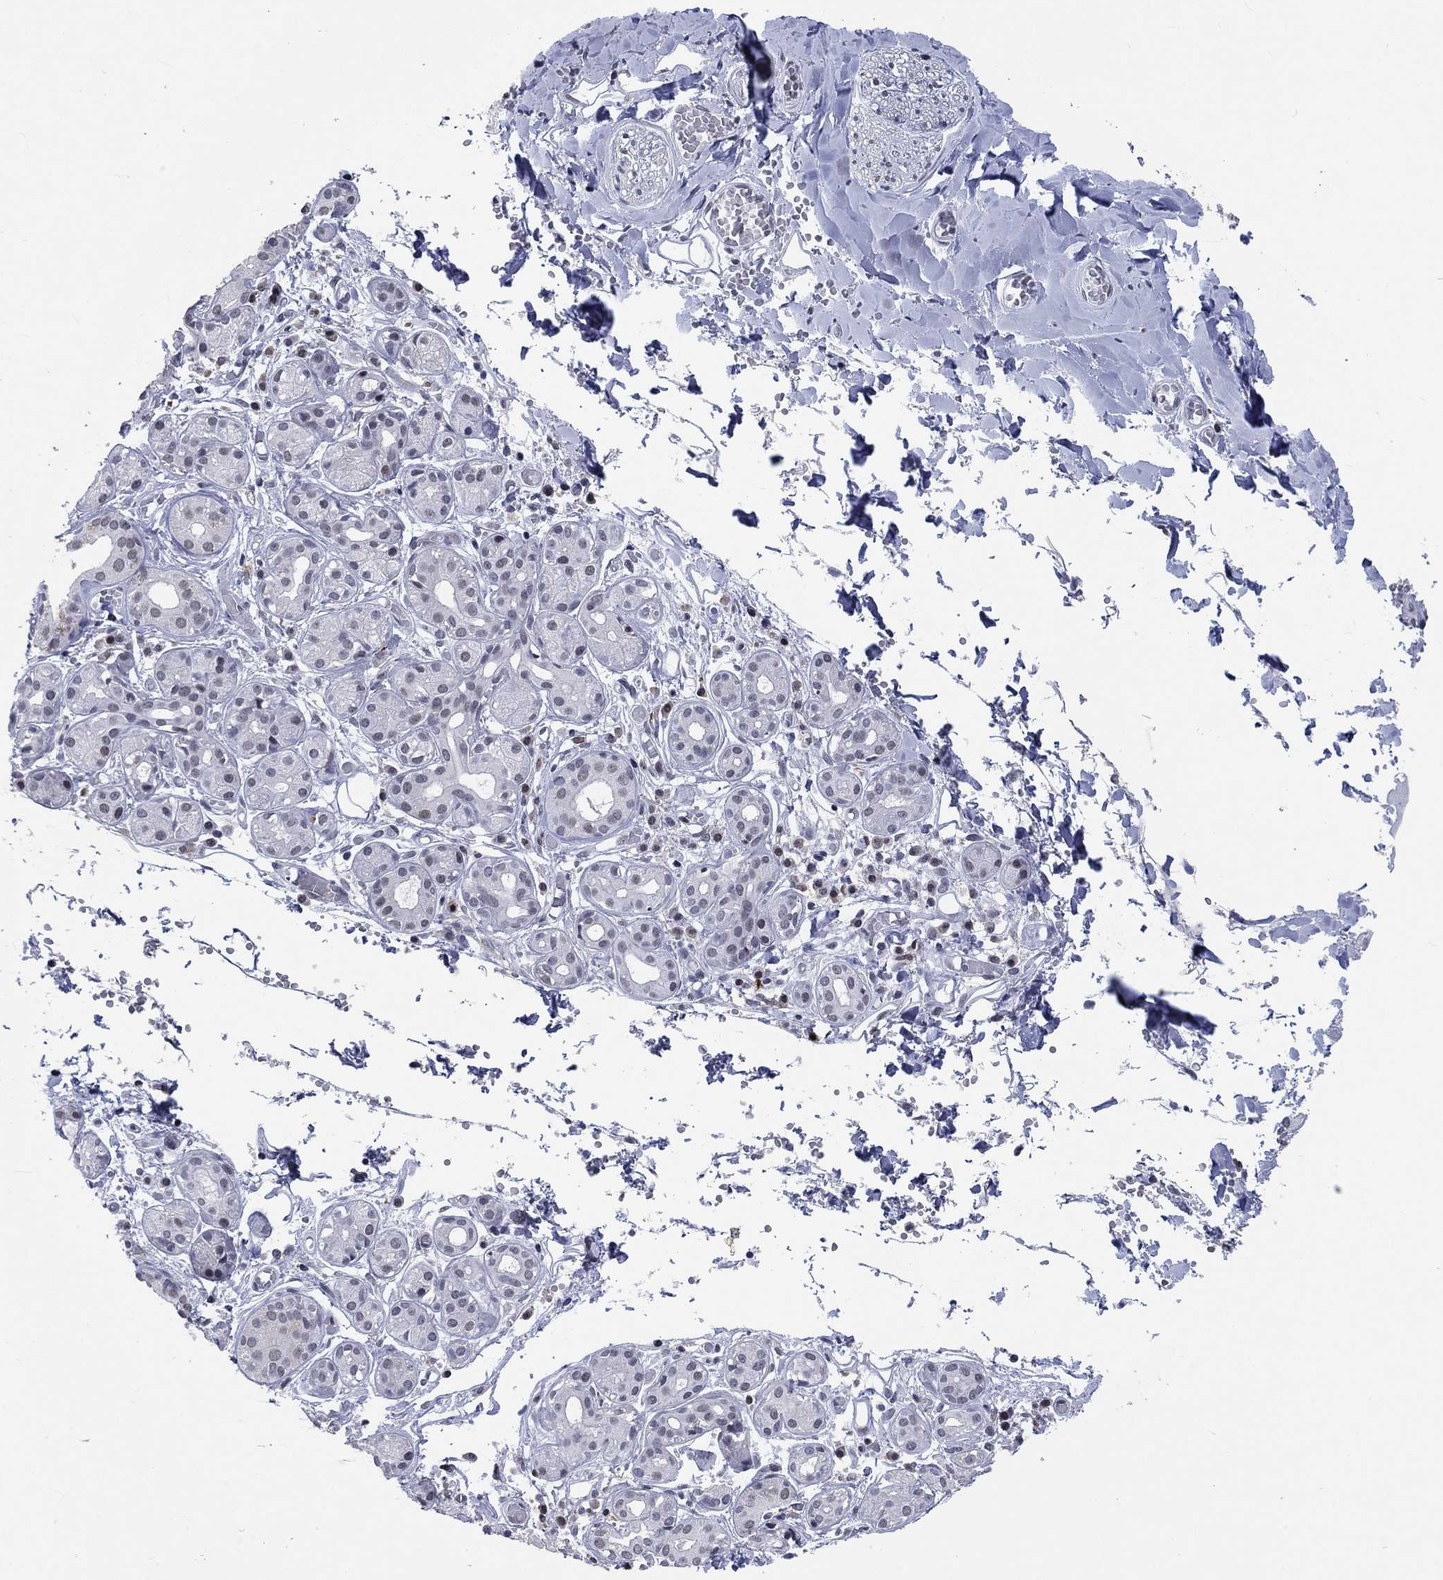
{"staining": {"intensity": "moderate", "quantity": "<25%", "location": "nuclear"}, "tissue": "salivary gland", "cell_type": "Glandular cells", "image_type": "normal", "snomed": [{"axis": "morphology", "description": "Normal tissue, NOS"}, {"axis": "topography", "description": "Salivary gland"}, {"axis": "topography", "description": "Peripheral nerve tissue"}], "caption": "The histopathology image shows a brown stain indicating the presence of a protein in the nuclear of glandular cells in salivary gland.", "gene": "HCFC1", "patient": {"sex": "male", "age": 71}}